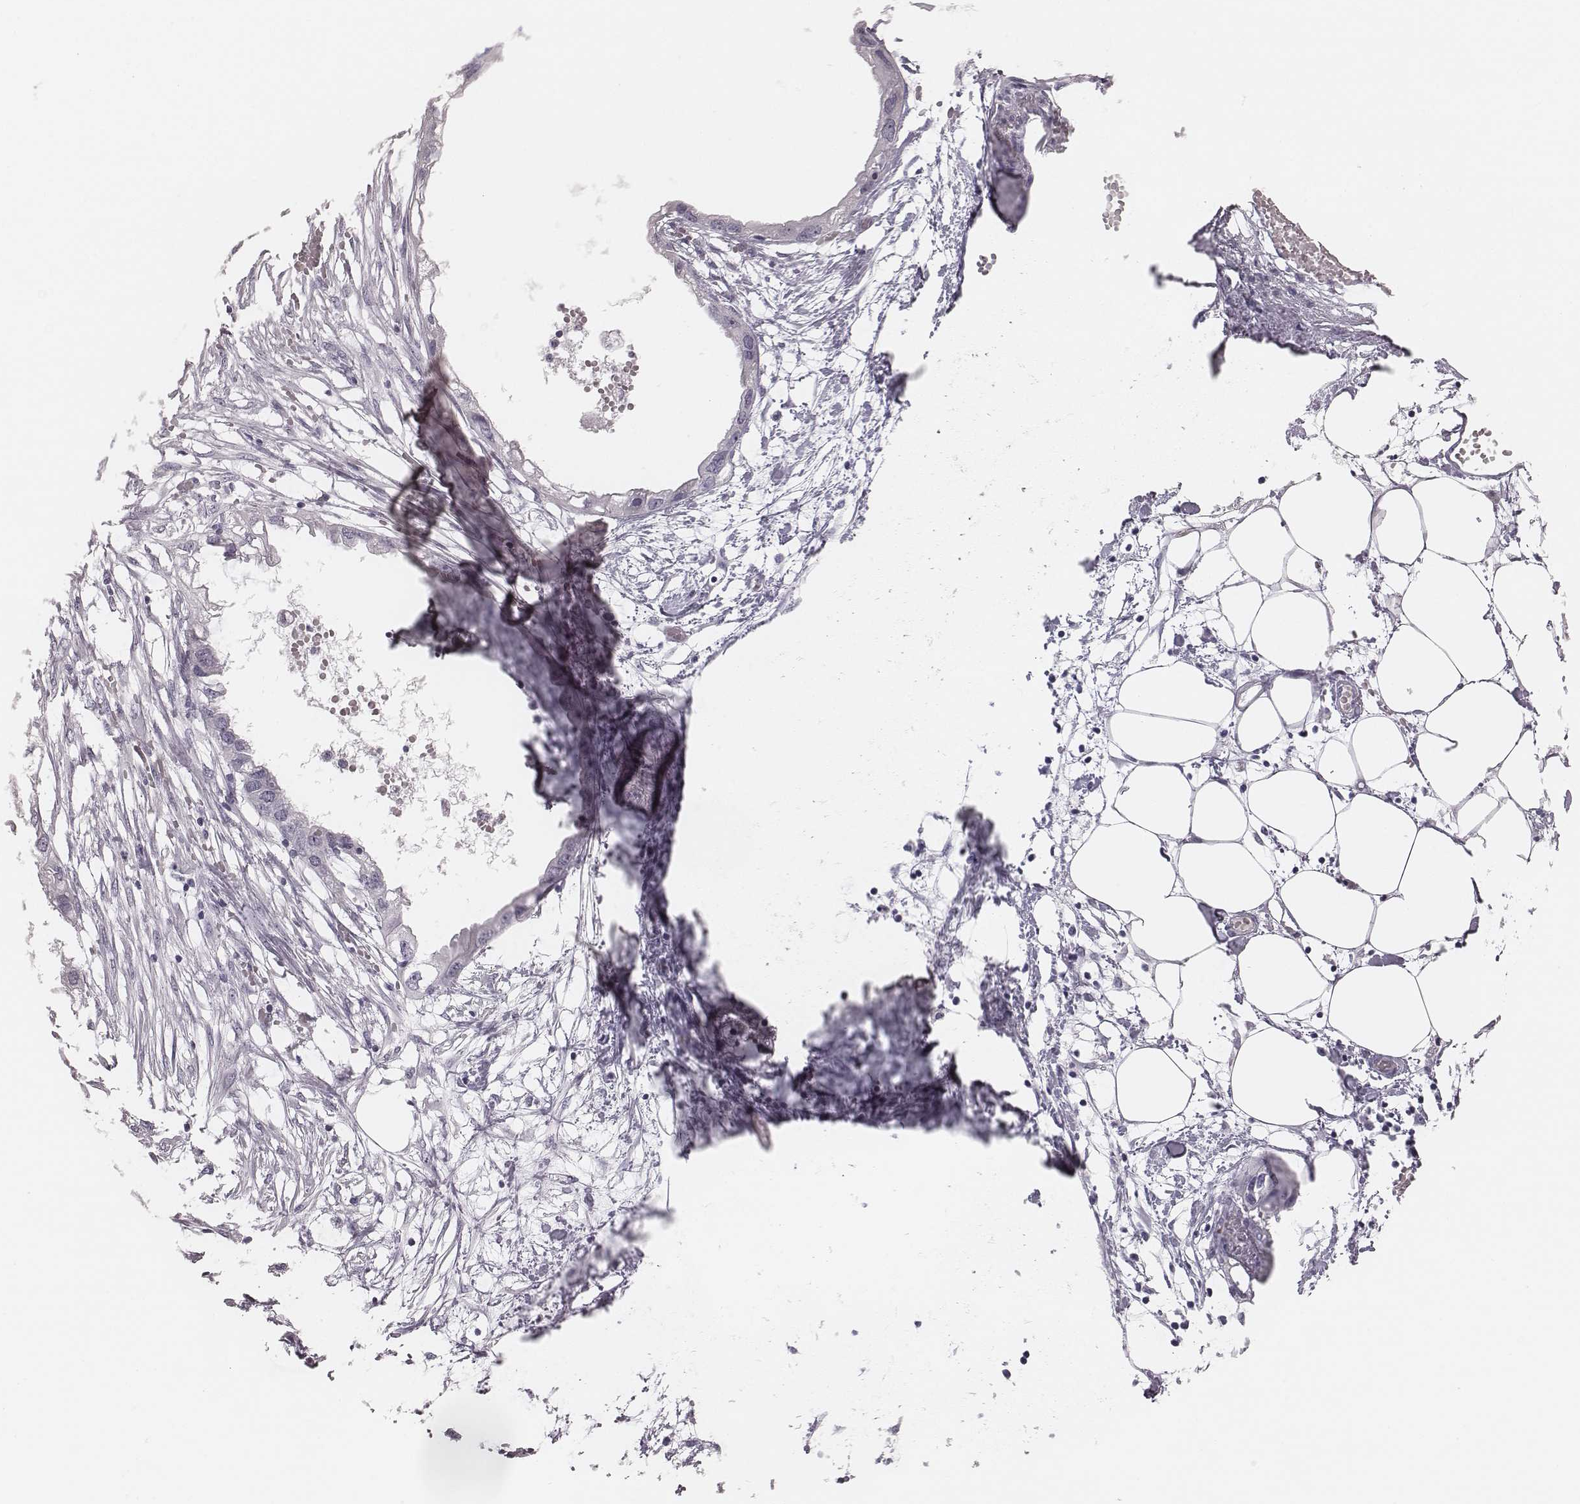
{"staining": {"intensity": "negative", "quantity": "none", "location": "none"}, "tissue": "endometrial cancer", "cell_type": "Tumor cells", "image_type": "cancer", "snomed": [{"axis": "morphology", "description": "Adenocarcinoma, NOS"}, {"axis": "morphology", "description": "Adenocarcinoma, metastatic, NOS"}, {"axis": "topography", "description": "Adipose tissue"}, {"axis": "topography", "description": "Endometrium"}], "caption": "Immunohistochemical staining of endometrial cancer displays no significant positivity in tumor cells.", "gene": "CSH1", "patient": {"sex": "female", "age": 67}}